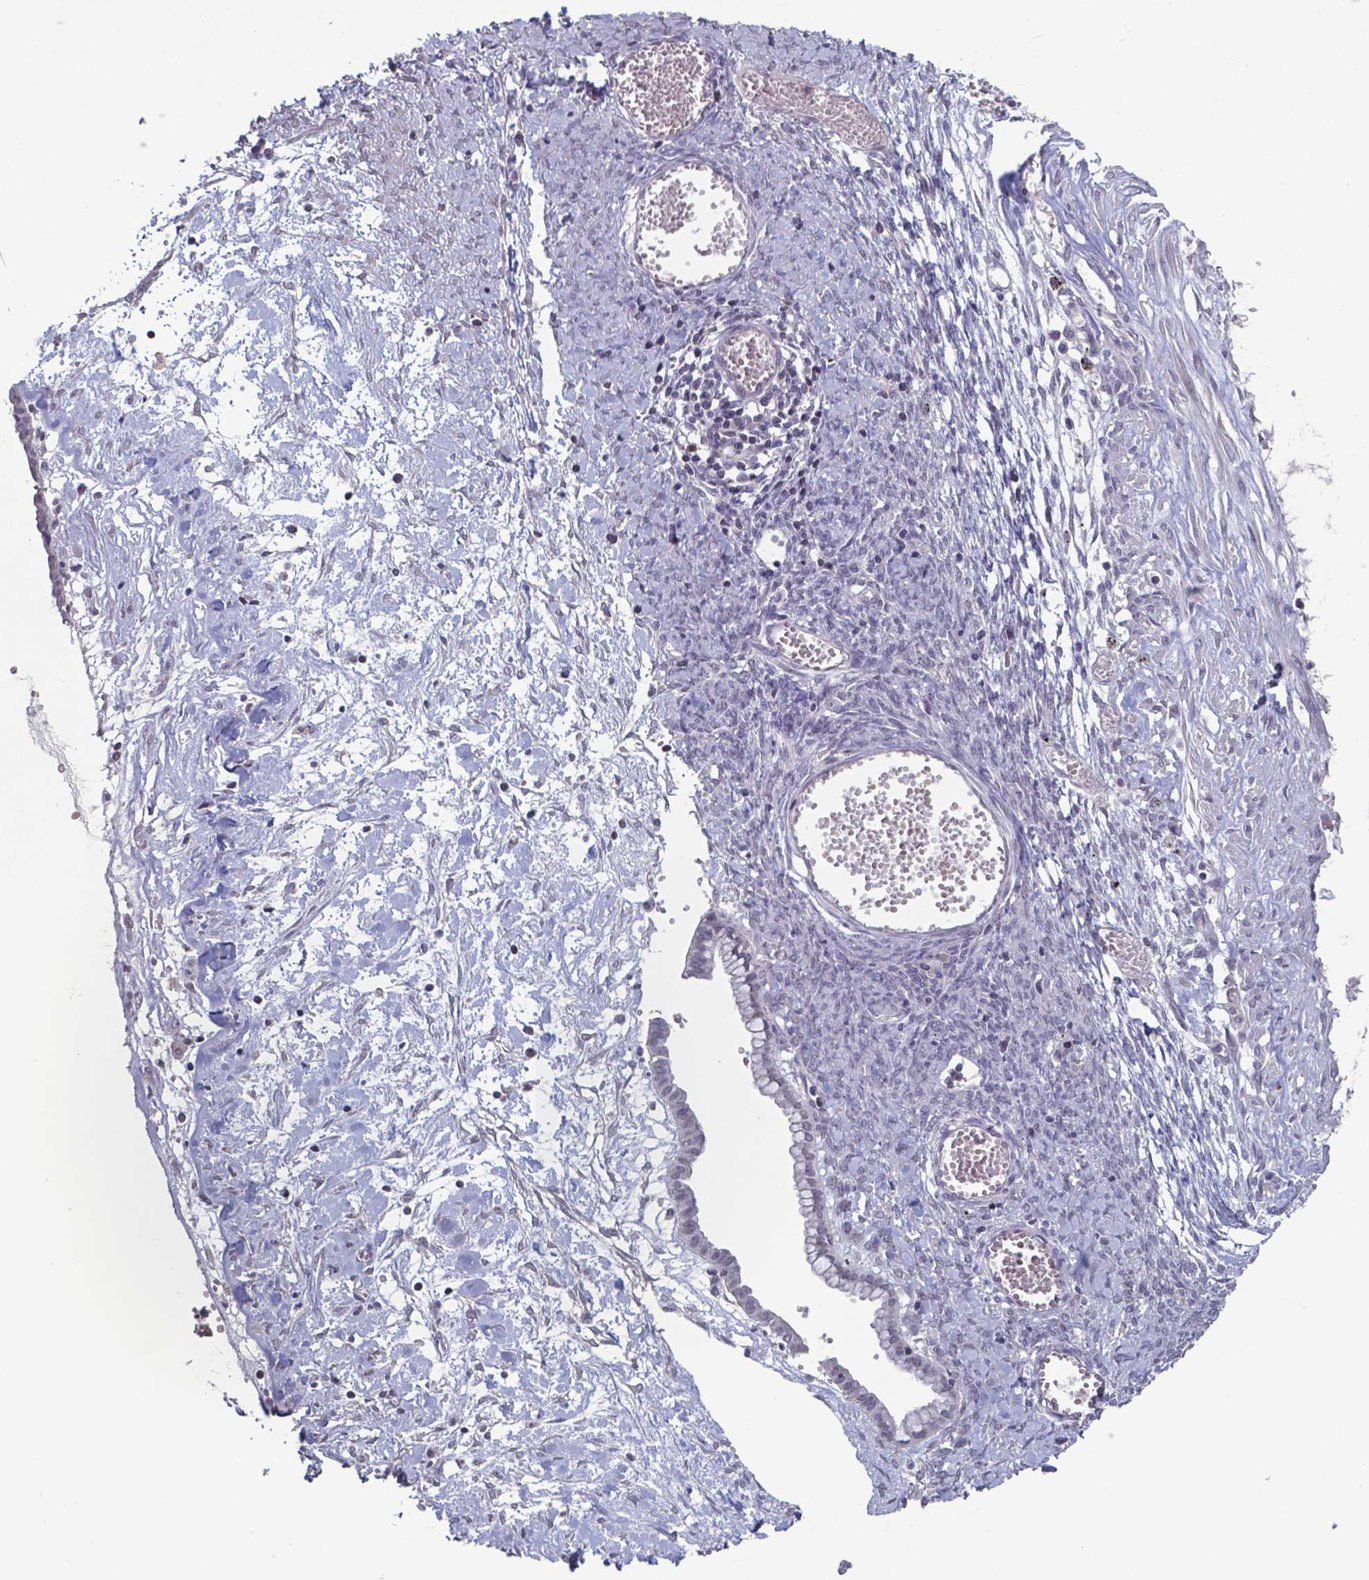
{"staining": {"intensity": "negative", "quantity": "none", "location": "none"}, "tissue": "ovarian cancer", "cell_type": "Tumor cells", "image_type": "cancer", "snomed": [{"axis": "morphology", "description": "Cystadenocarcinoma, mucinous, NOS"}, {"axis": "topography", "description": "Ovary"}], "caption": "Protein analysis of ovarian mucinous cystadenocarcinoma shows no significant expression in tumor cells.", "gene": "TDP2", "patient": {"sex": "female", "age": 67}}